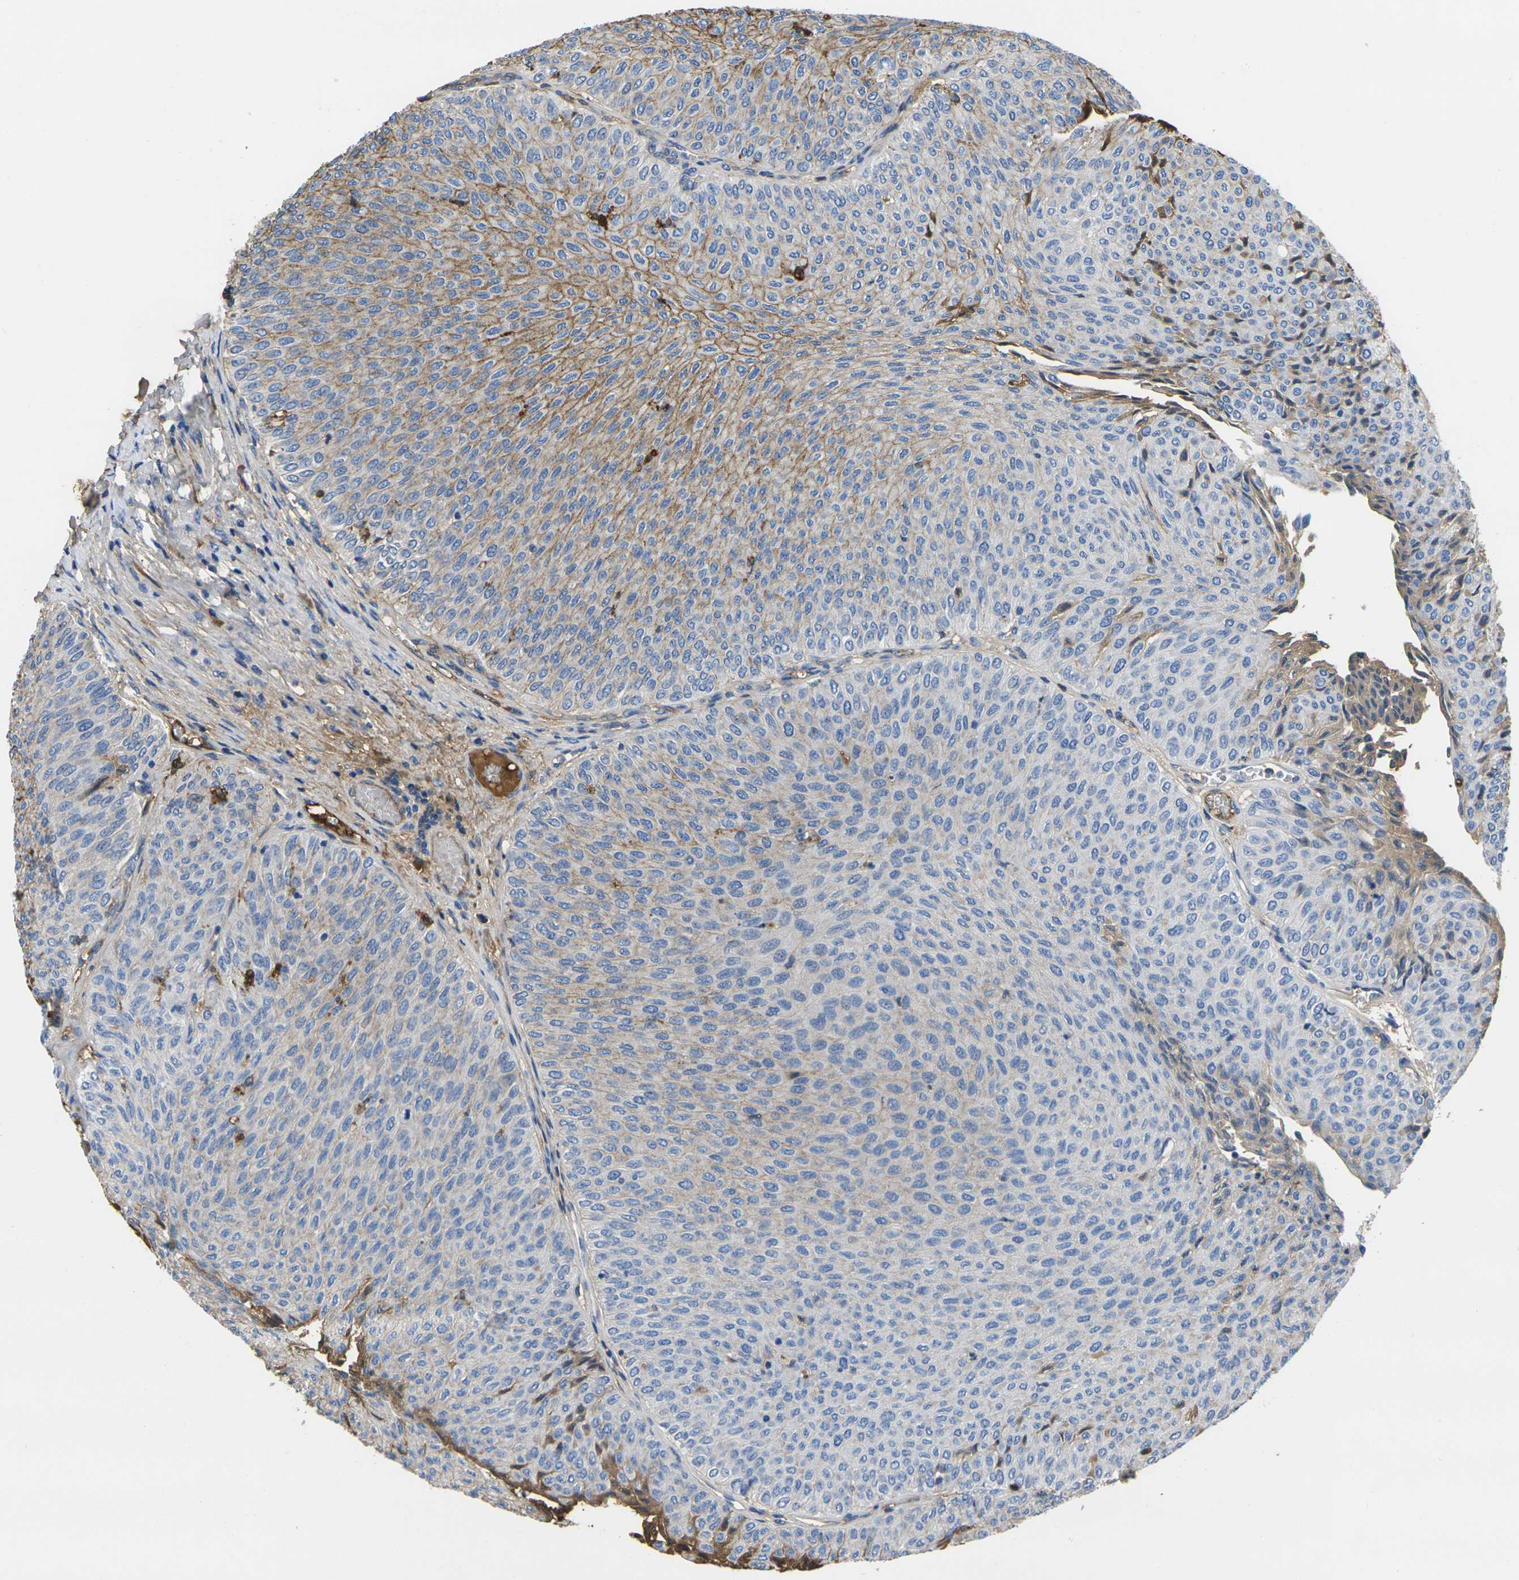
{"staining": {"intensity": "moderate", "quantity": "25%-75%", "location": "cytoplasmic/membranous"}, "tissue": "urothelial cancer", "cell_type": "Tumor cells", "image_type": "cancer", "snomed": [{"axis": "morphology", "description": "Urothelial carcinoma, Low grade"}, {"axis": "topography", "description": "Urinary bladder"}], "caption": "Moderate cytoplasmic/membranous protein expression is seen in approximately 25%-75% of tumor cells in urothelial cancer. The protein of interest is shown in brown color, while the nuclei are stained blue.", "gene": "GREM2", "patient": {"sex": "male", "age": 78}}